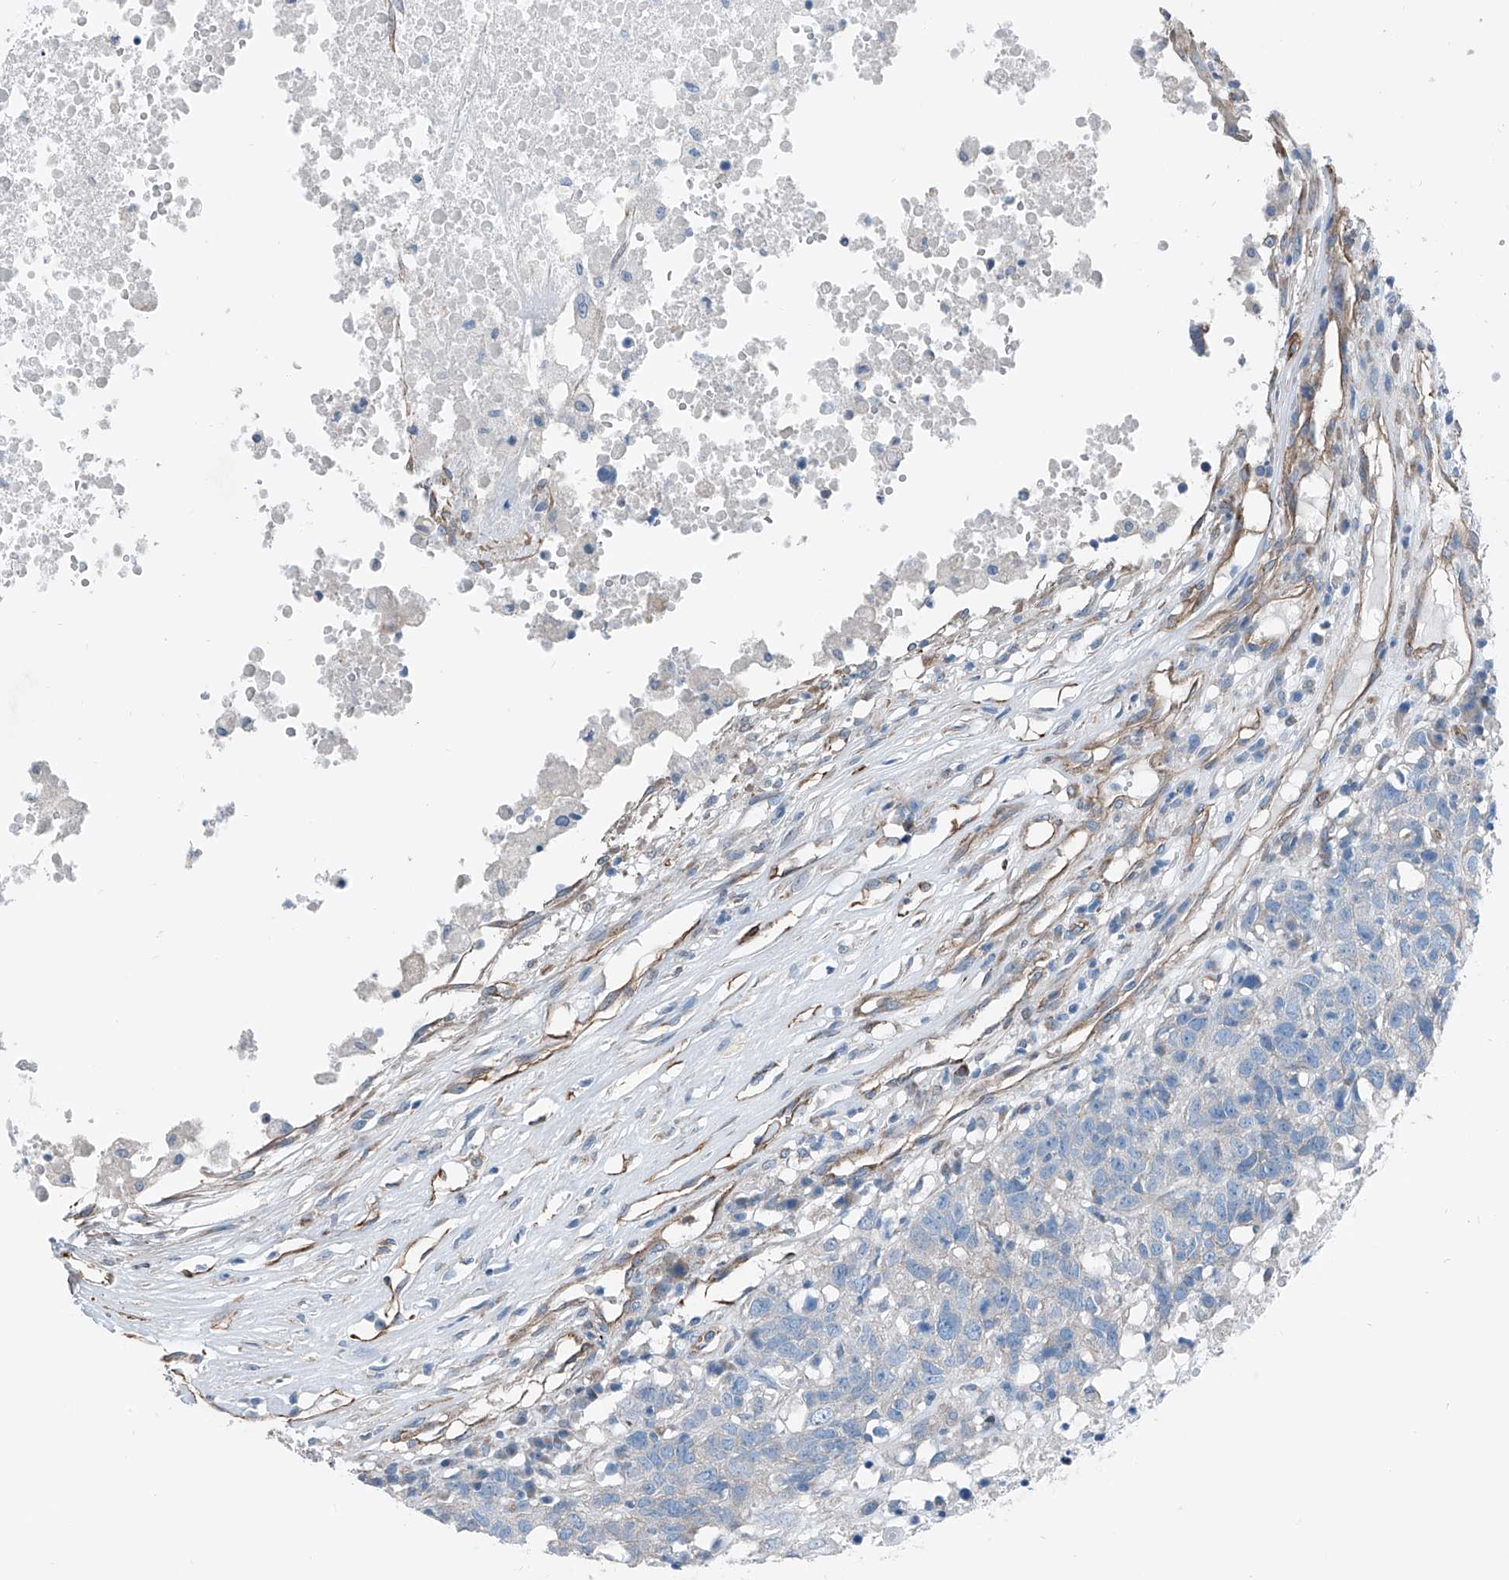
{"staining": {"intensity": "negative", "quantity": "none", "location": "none"}, "tissue": "head and neck cancer", "cell_type": "Tumor cells", "image_type": "cancer", "snomed": [{"axis": "morphology", "description": "Squamous cell carcinoma, NOS"}, {"axis": "topography", "description": "Head-Neck"}], "caption": "Histopathology image shows no significant protein expression in tumor cells of head and neck cancer (squamous cell carcinoma).", "gene": "THEMIS2", "patient": {"sex": "male", "age": 66}}